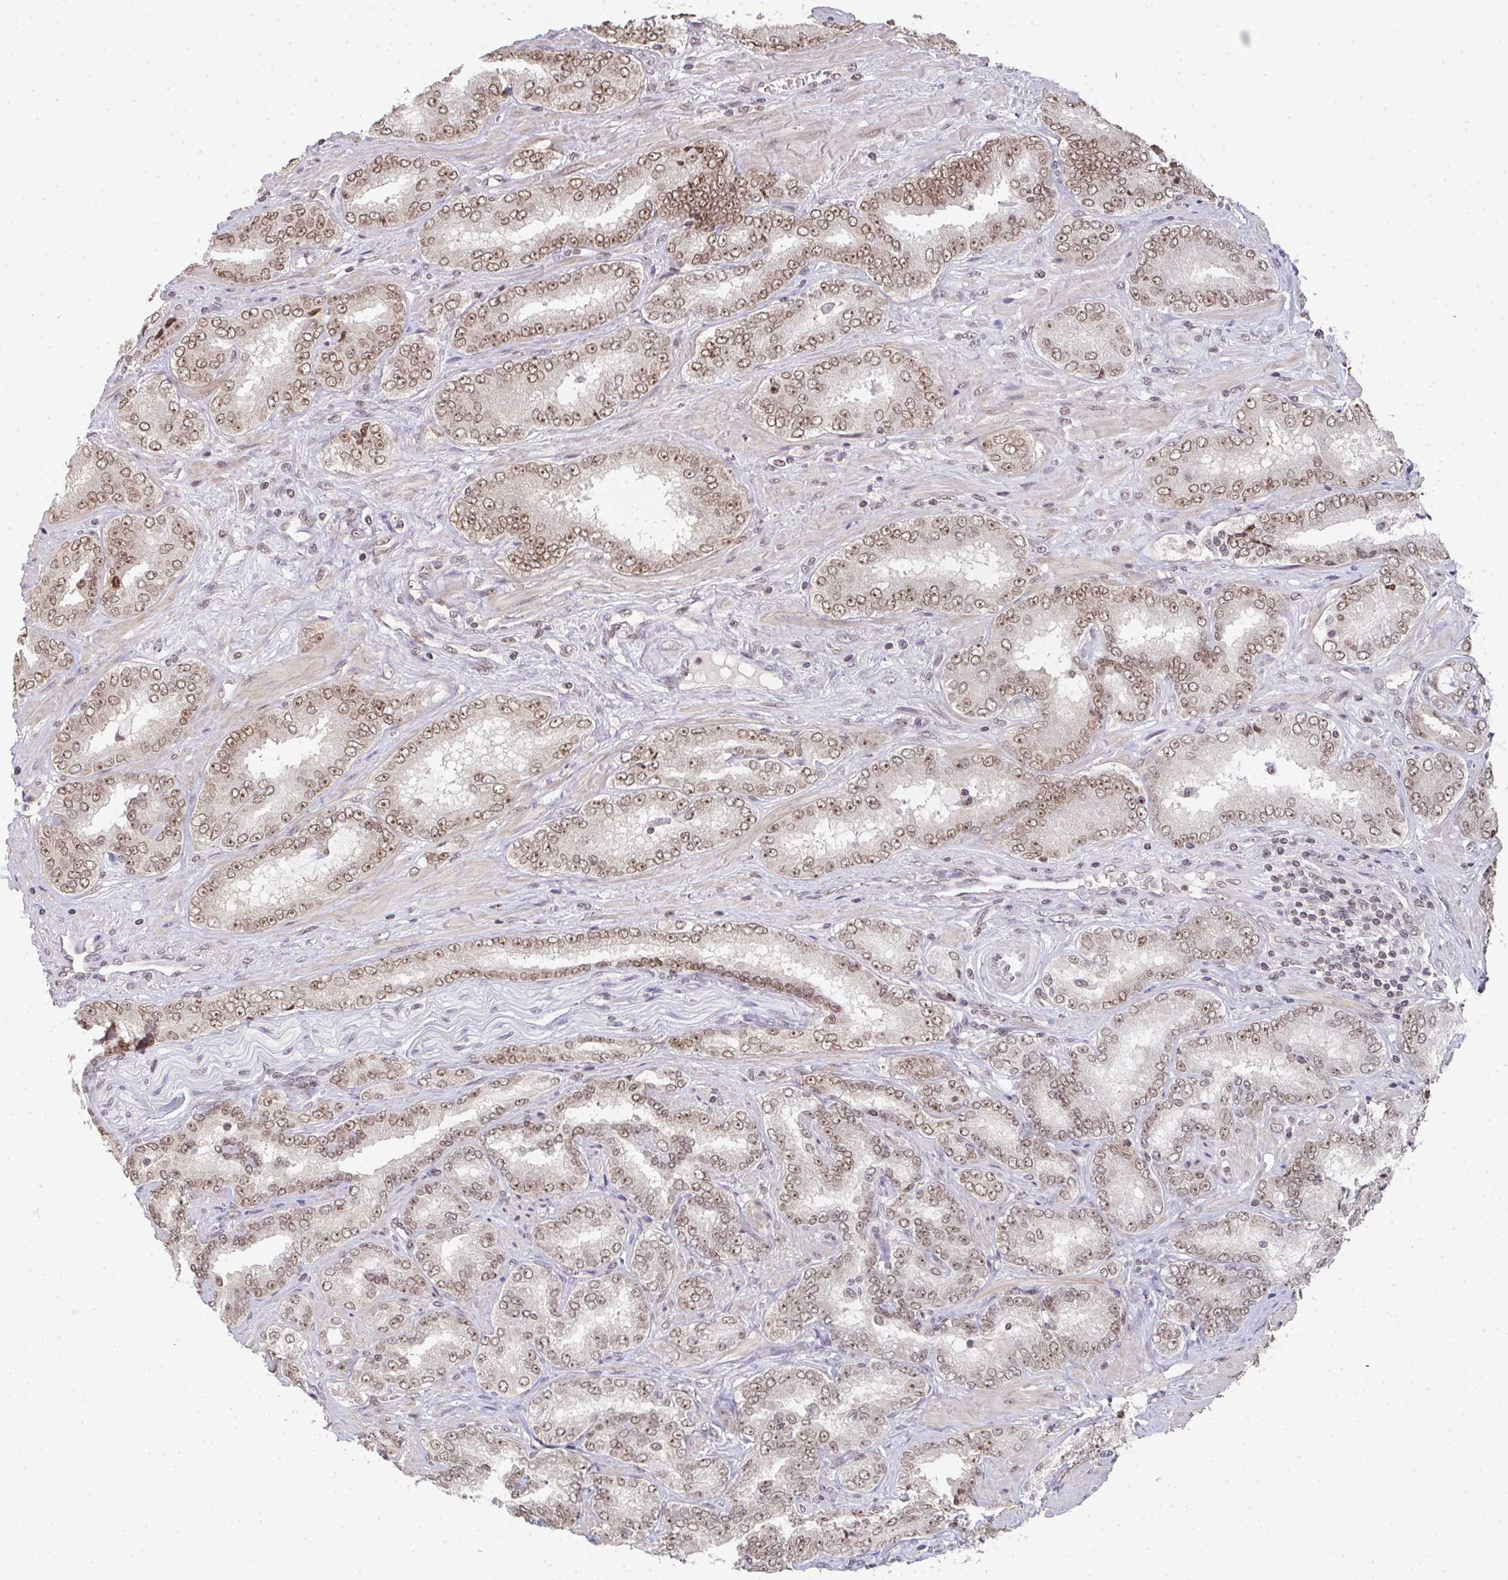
{"staining": {"intensity": "moderate", "quantity": ">75%", "location": "nuclear"}, "tissue": "prostate cancer", "cell_type": "Tumor cells", "image_type": "cancer", "snomed": [{"axis": "morphology", "description": "Adenocarcinoma, High grade"}, {"axis": "topography", "description": "Prostate"}], "caption": "The immunohistochemical stain highlights moderate nuclear staining in tumor cells of prostate cancer (adenocarcinoma (high-grade)) tissue.", "gene": "DKC1", "patient": {"sex": "male", "age": 72}}